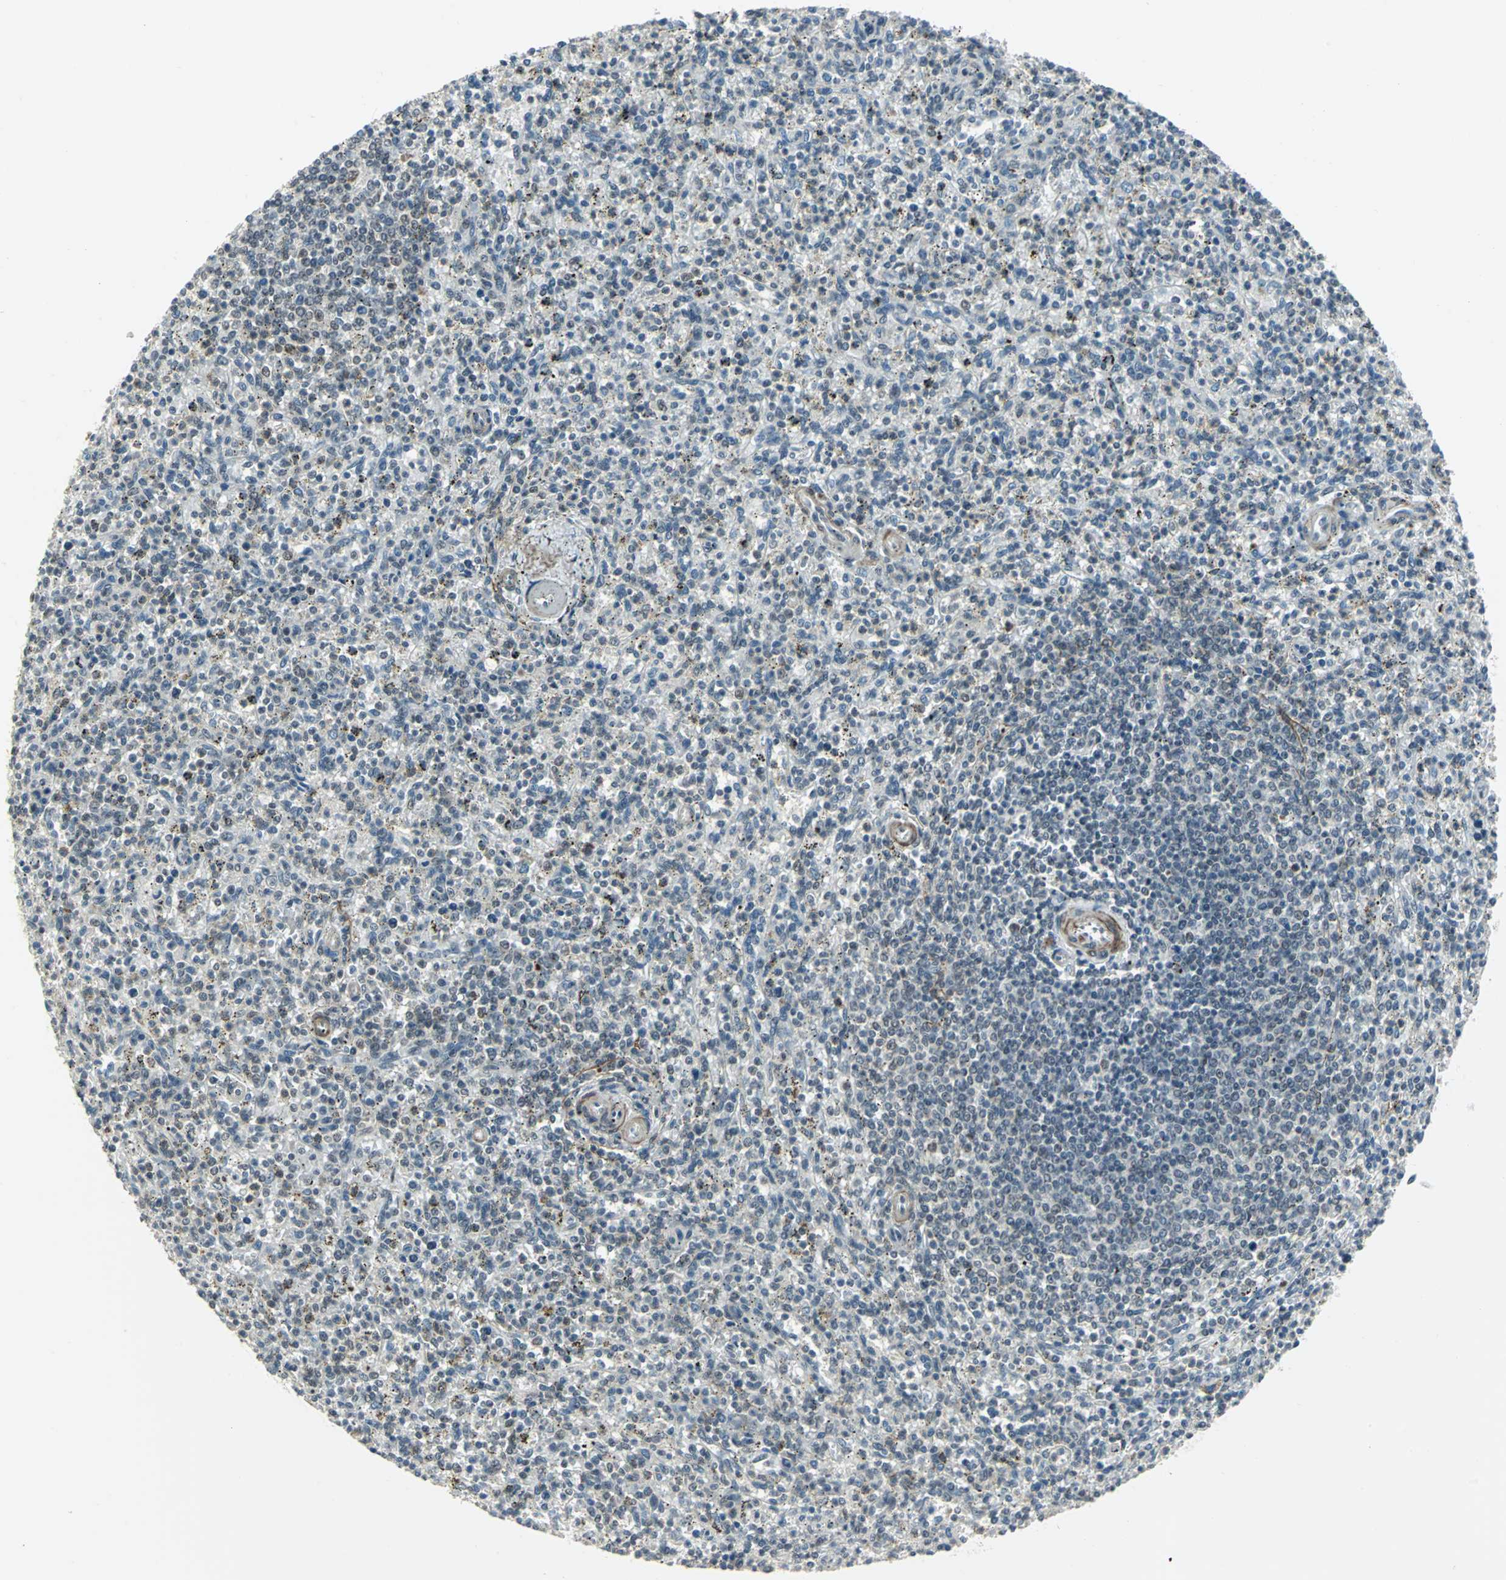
{"staining": {"intensity": "negative", "quantity": "none", "location": "none"}, "tissue": "spleen", "cell_type": "Cells in red pulp", "image_type": "normal", "snomed": [{"axis": "morphology", "description": "Normal tissue, NOS"}, {"axis": "topography", "description": "Spleen"}], "caption": "High power microscopy photomicrograph of an immunohistochemistry (IHC) micrograph of unremarkable spleen, revealing no significant positivity in cells in red pulp. (DAB (3,3'-diaminobenzidine) immunohistochemistry visualized using brightfield microscopy, high magnification).", "gene": "MTA1", "patient": {"sex": "male", "age": 72}}